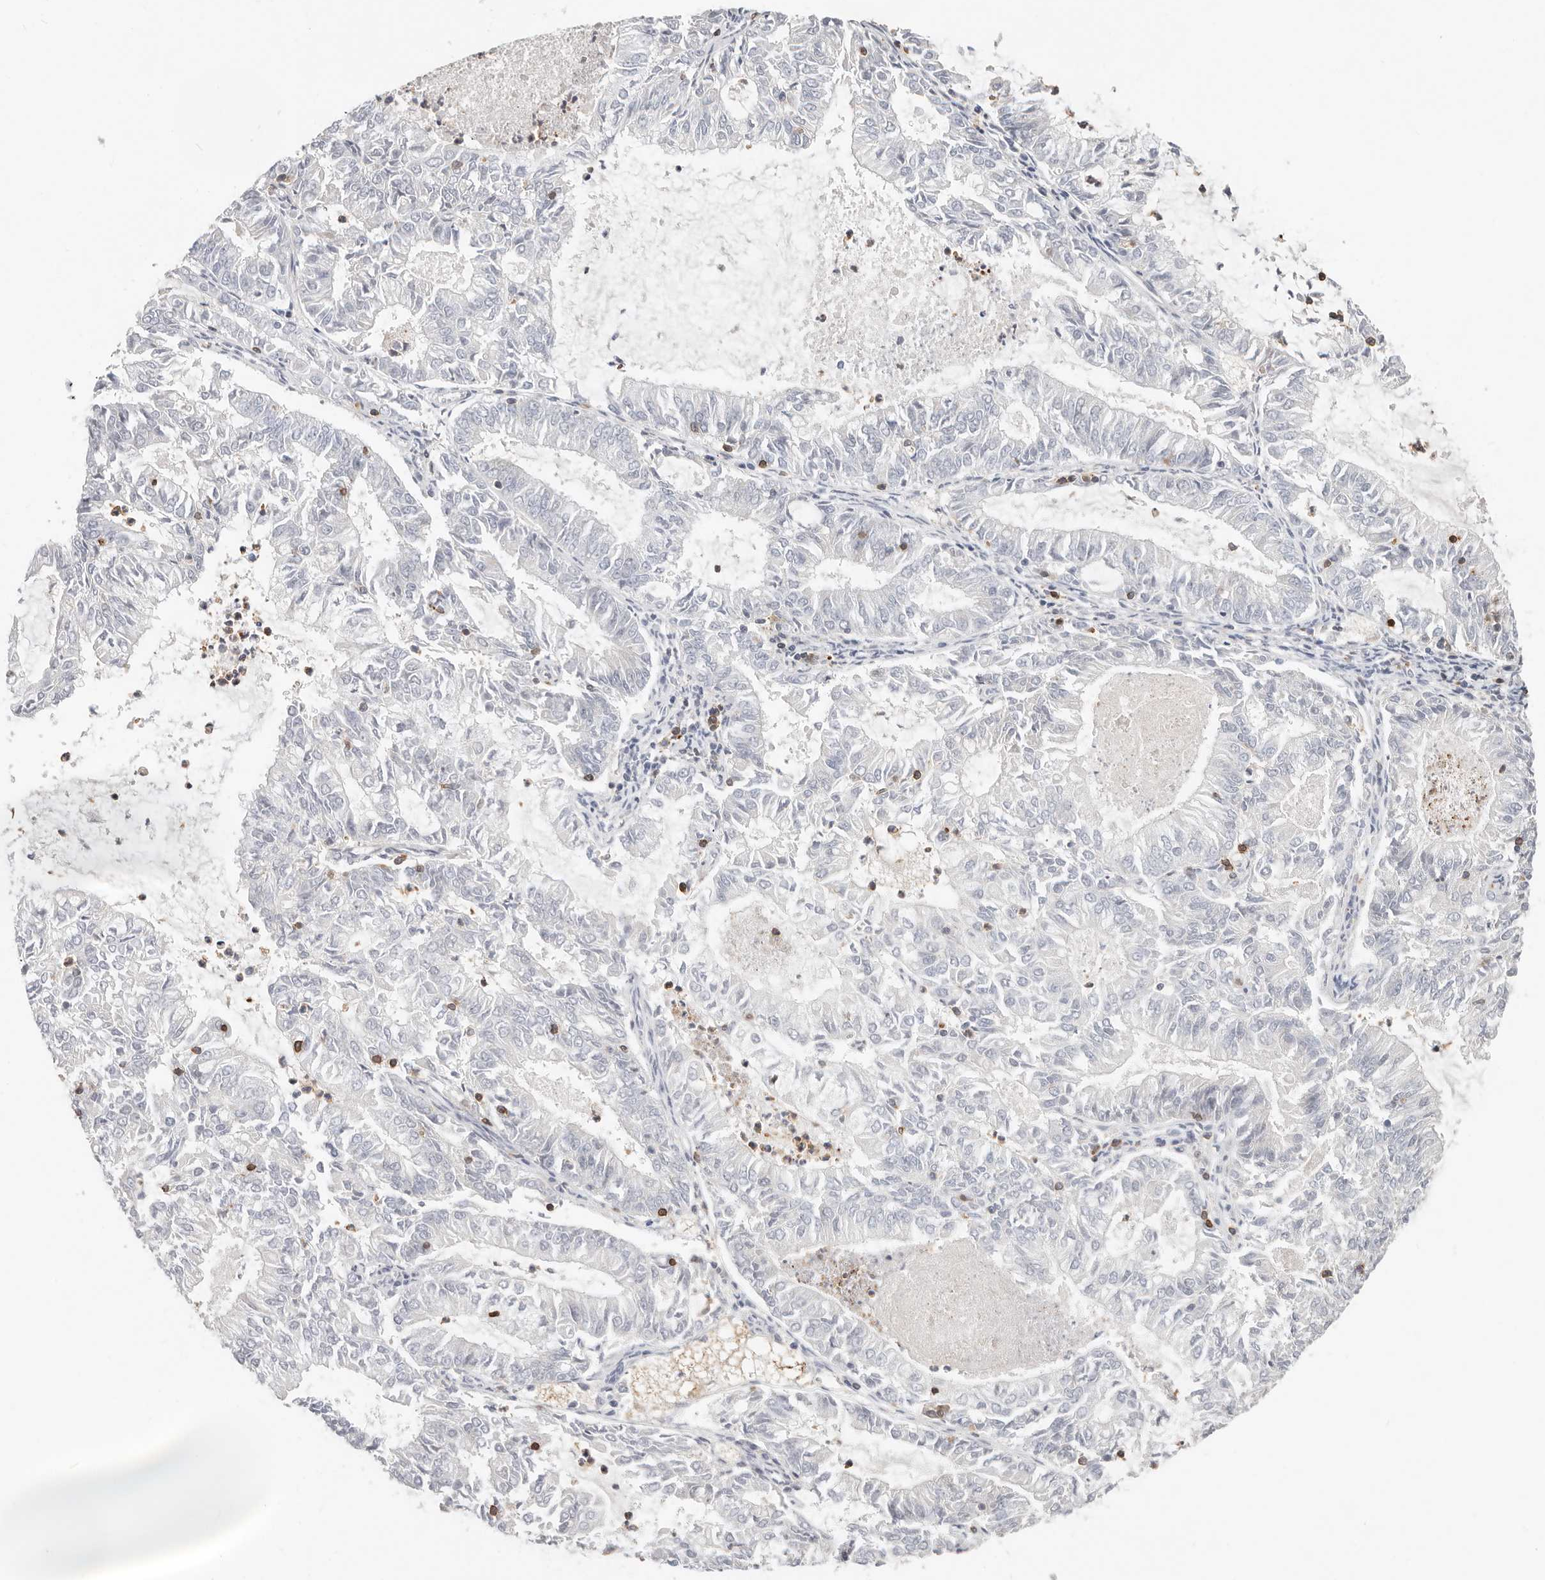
{"staining": {"intensity": "negative", "quantity": "none", "location": "none"}, "tissue": "endometrial cancer", "cell_type": "Tumor cells", "image_type": "cancer", "snomed": [{"axis": "morphology", "description": "Adenocarcinoma, NOS"}, {"axis": "topography", "description": "Endometrium"}], "caption": "Immunohistochemical staining of endometrial cancer demonstrates no significant expression in tumor cells.", "gene": "TMEM63B", "patient": {"sex": "female", "age": 57}}